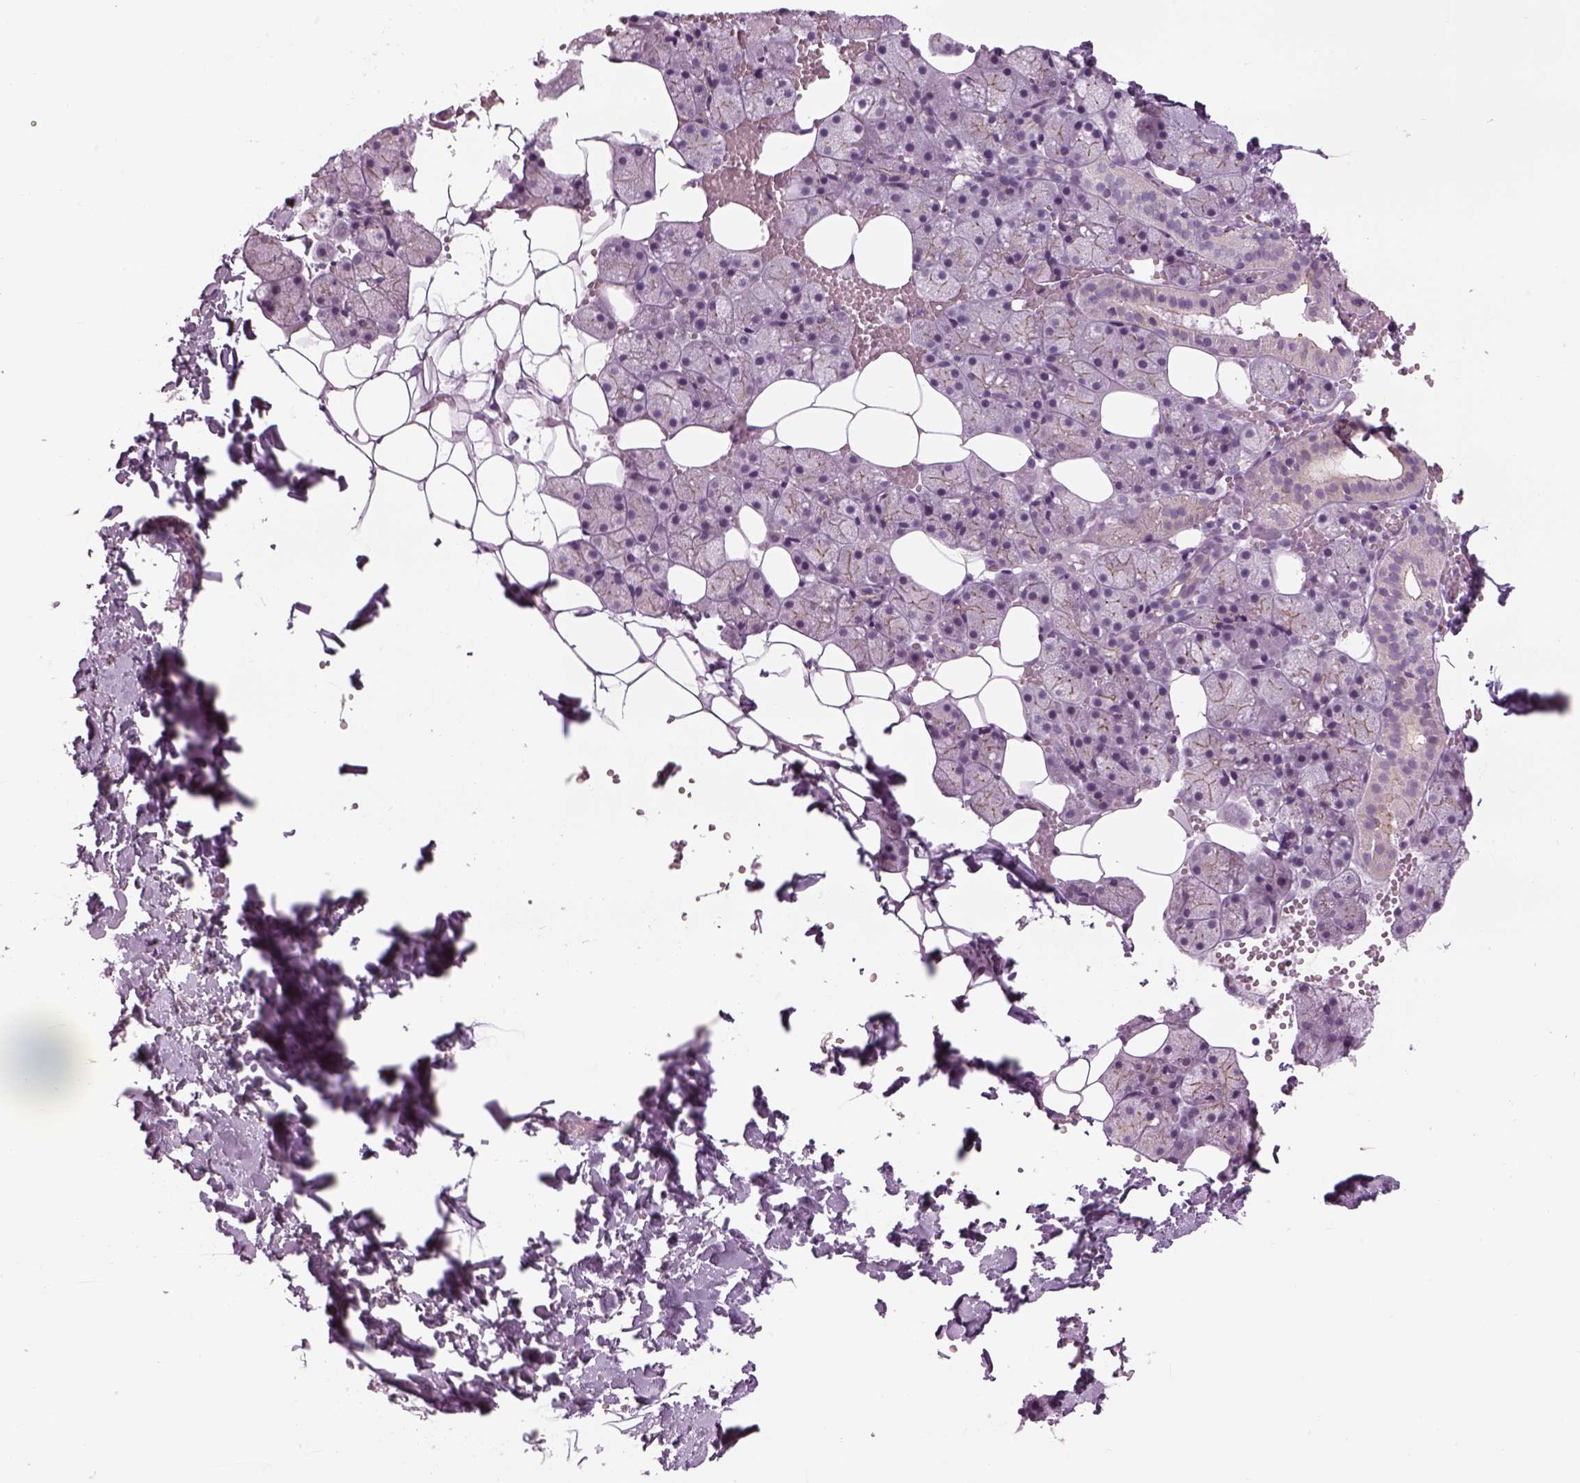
{"staining": {"intensity": "weak", "quantity": "<25%", "location": "cytoplasmic/membranous"}, "tissue": "salivary gland", "cell_type": "Glandular cells", "image_type": "normal", "snomed": [{"axis": "morphology", "description": "Normal tissue, NOS"}, {"axis": "topography", "description": "Salivary gland"}], "caption": "Immunohistochemical staining of unremarkable human salivary gland displays no significant positivity in glandular cells. Nuclei are stained in blue.", "gene": "LRRIQ3", "patient": {"sex": "male", "age": 38}}